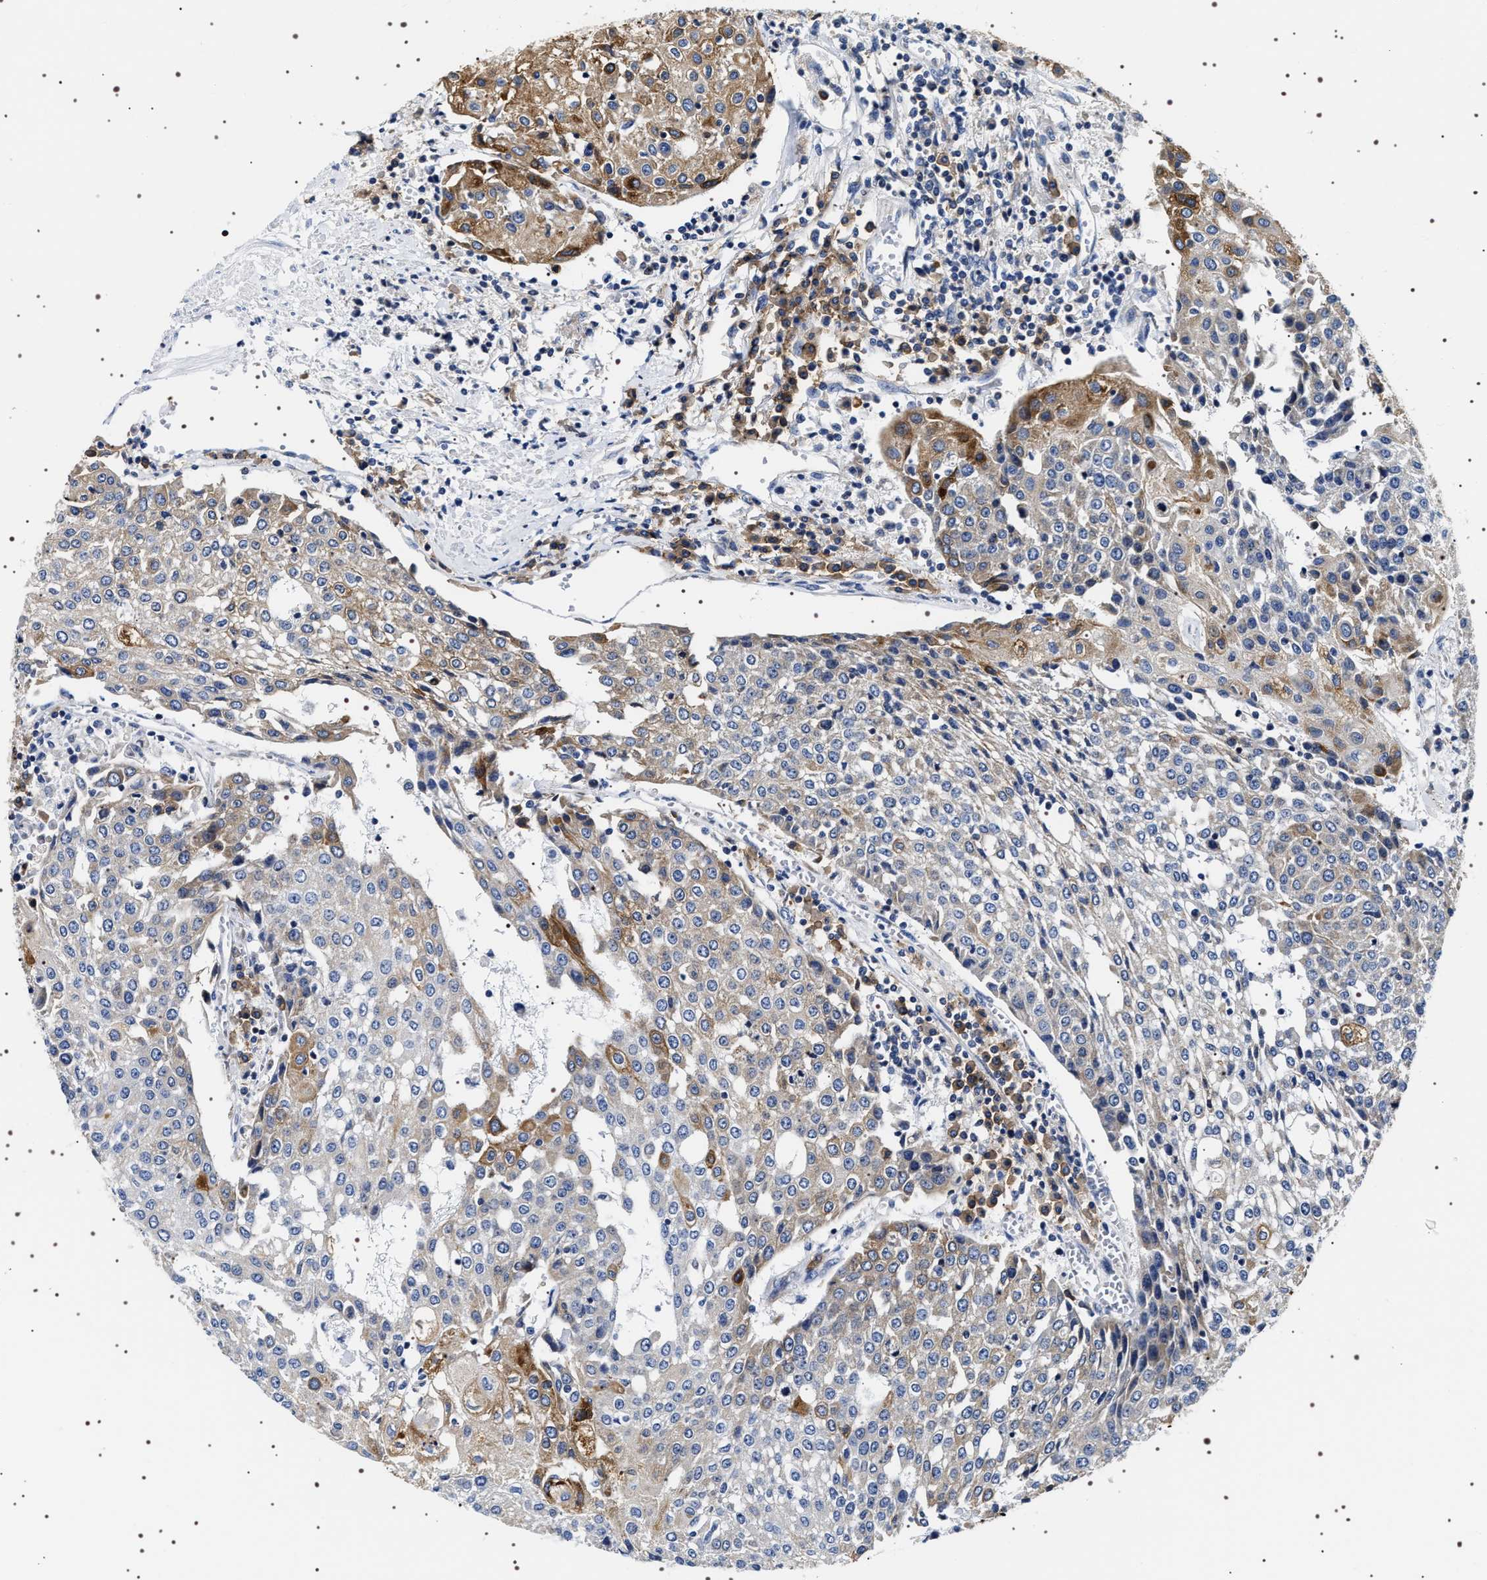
{"staining": {"intensity": "moderate", "quantity": "<25%", "location": "cytoplasmic/membranous"}, "tissue": "urothelial cancer", "cell_type": "Tumor cells", "image_type": "cancer", "snomed": [{"axis": "morphology", "description": "Urothelial carcinoma, High grade"}, {"axis": "topography", "description": "Urinary bladder"}], "caption": "The immunohistochemical stain shows moderate cytoplasmic/membranous positivity in tumor cells of urothelial cancer tissue.", "gene": "SQLE", "patient": {"sex": "female", "age": 85}}